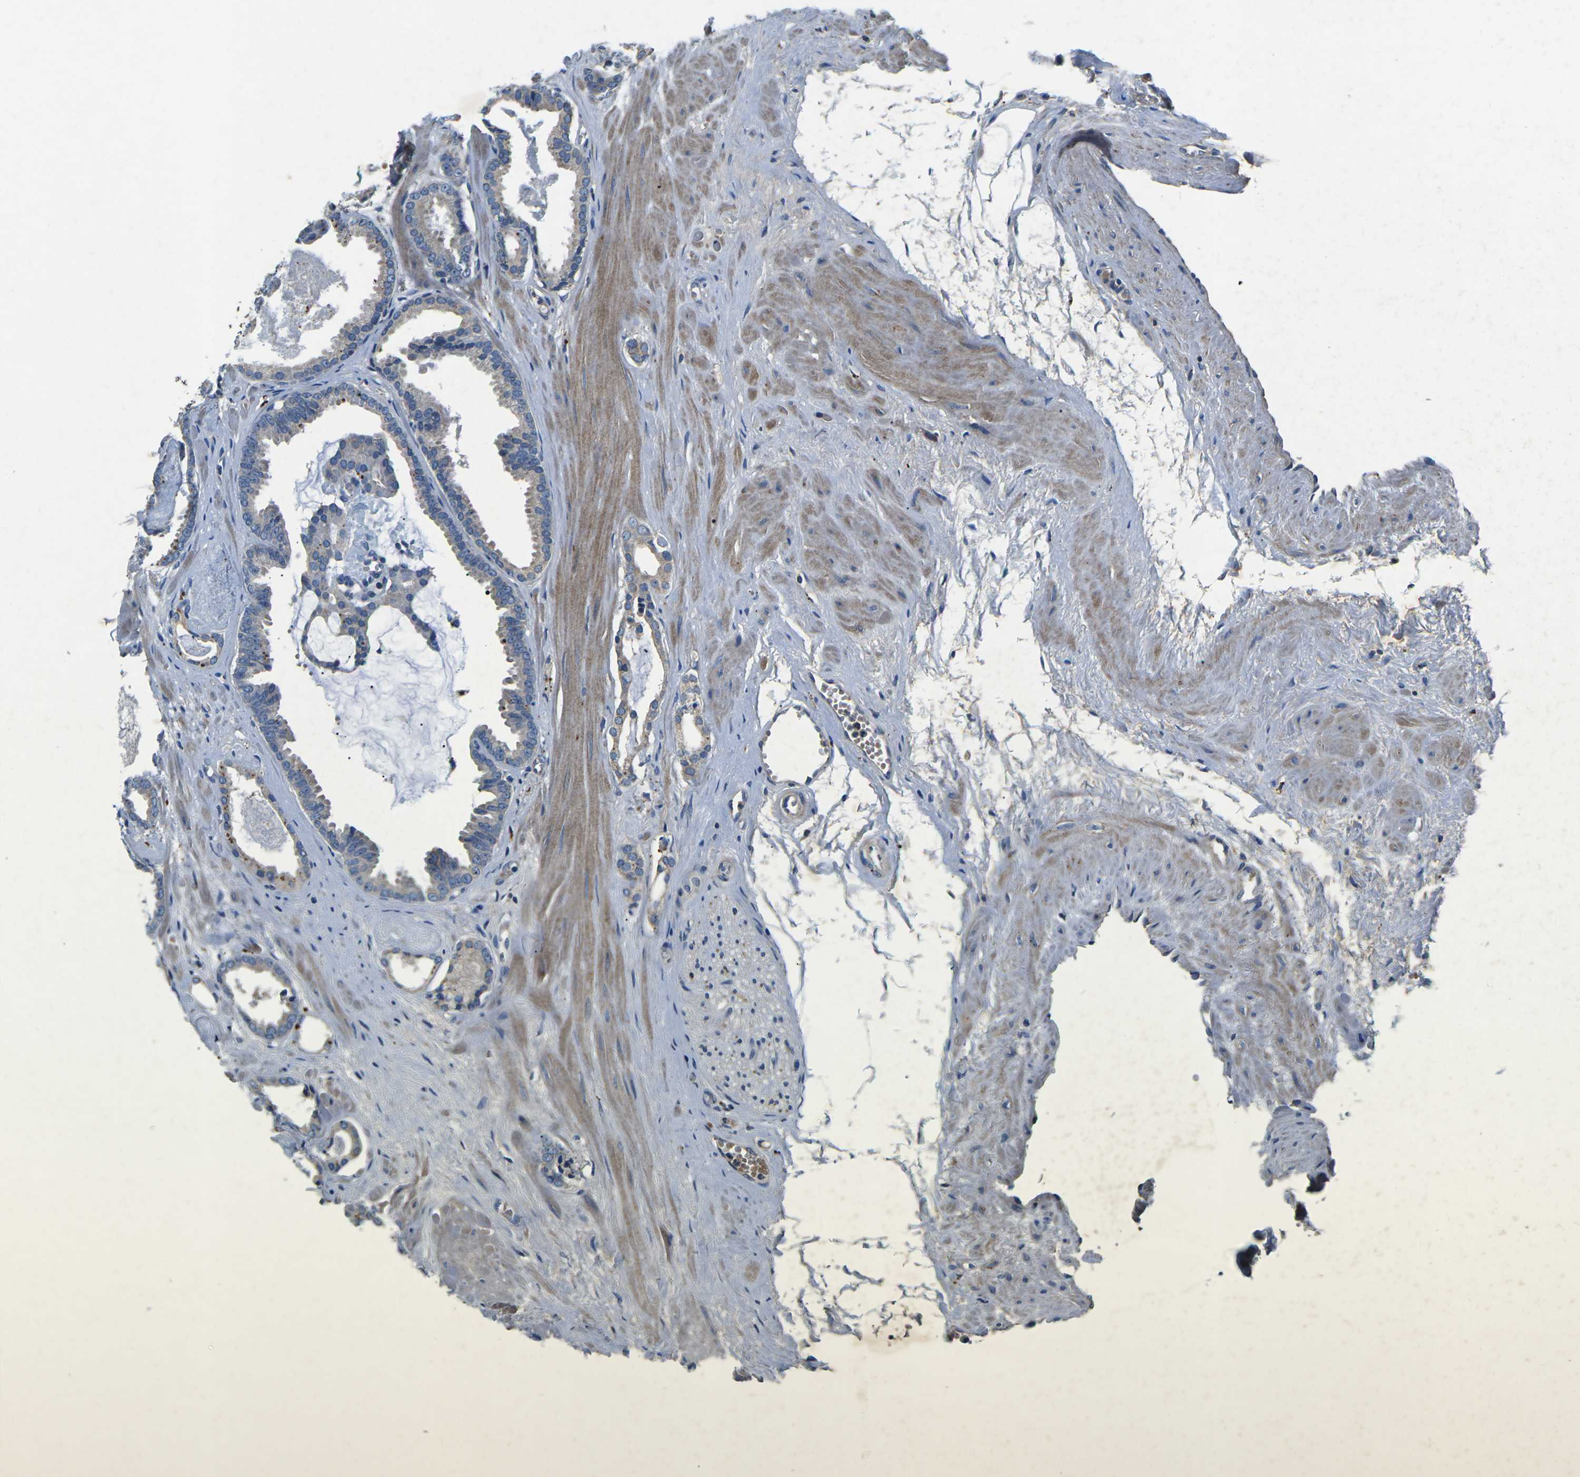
{"staining": {"intensity": "weak", "quantity": "25%-75%", "location": "cytoplasmic/membranous"}, "tissue": "prostate cancer", "cell_type": "Tumor cells", "image_type": "cancer", "snomed": [{"axis": "morphology", "description": "Adenocarcinoma, Low grade"}, {"axis": "topography", "description": "Prostate"}], "caption": "Protein staining by immunohistochemistry shows weak cytoplasmic/membranous positivity in about 25%-75% of tumor cells in prostate cancer (low-grade adenocarcinoma).", "gene": "PDCD6IP", "patient": {"sex": "male", "age": 53}}